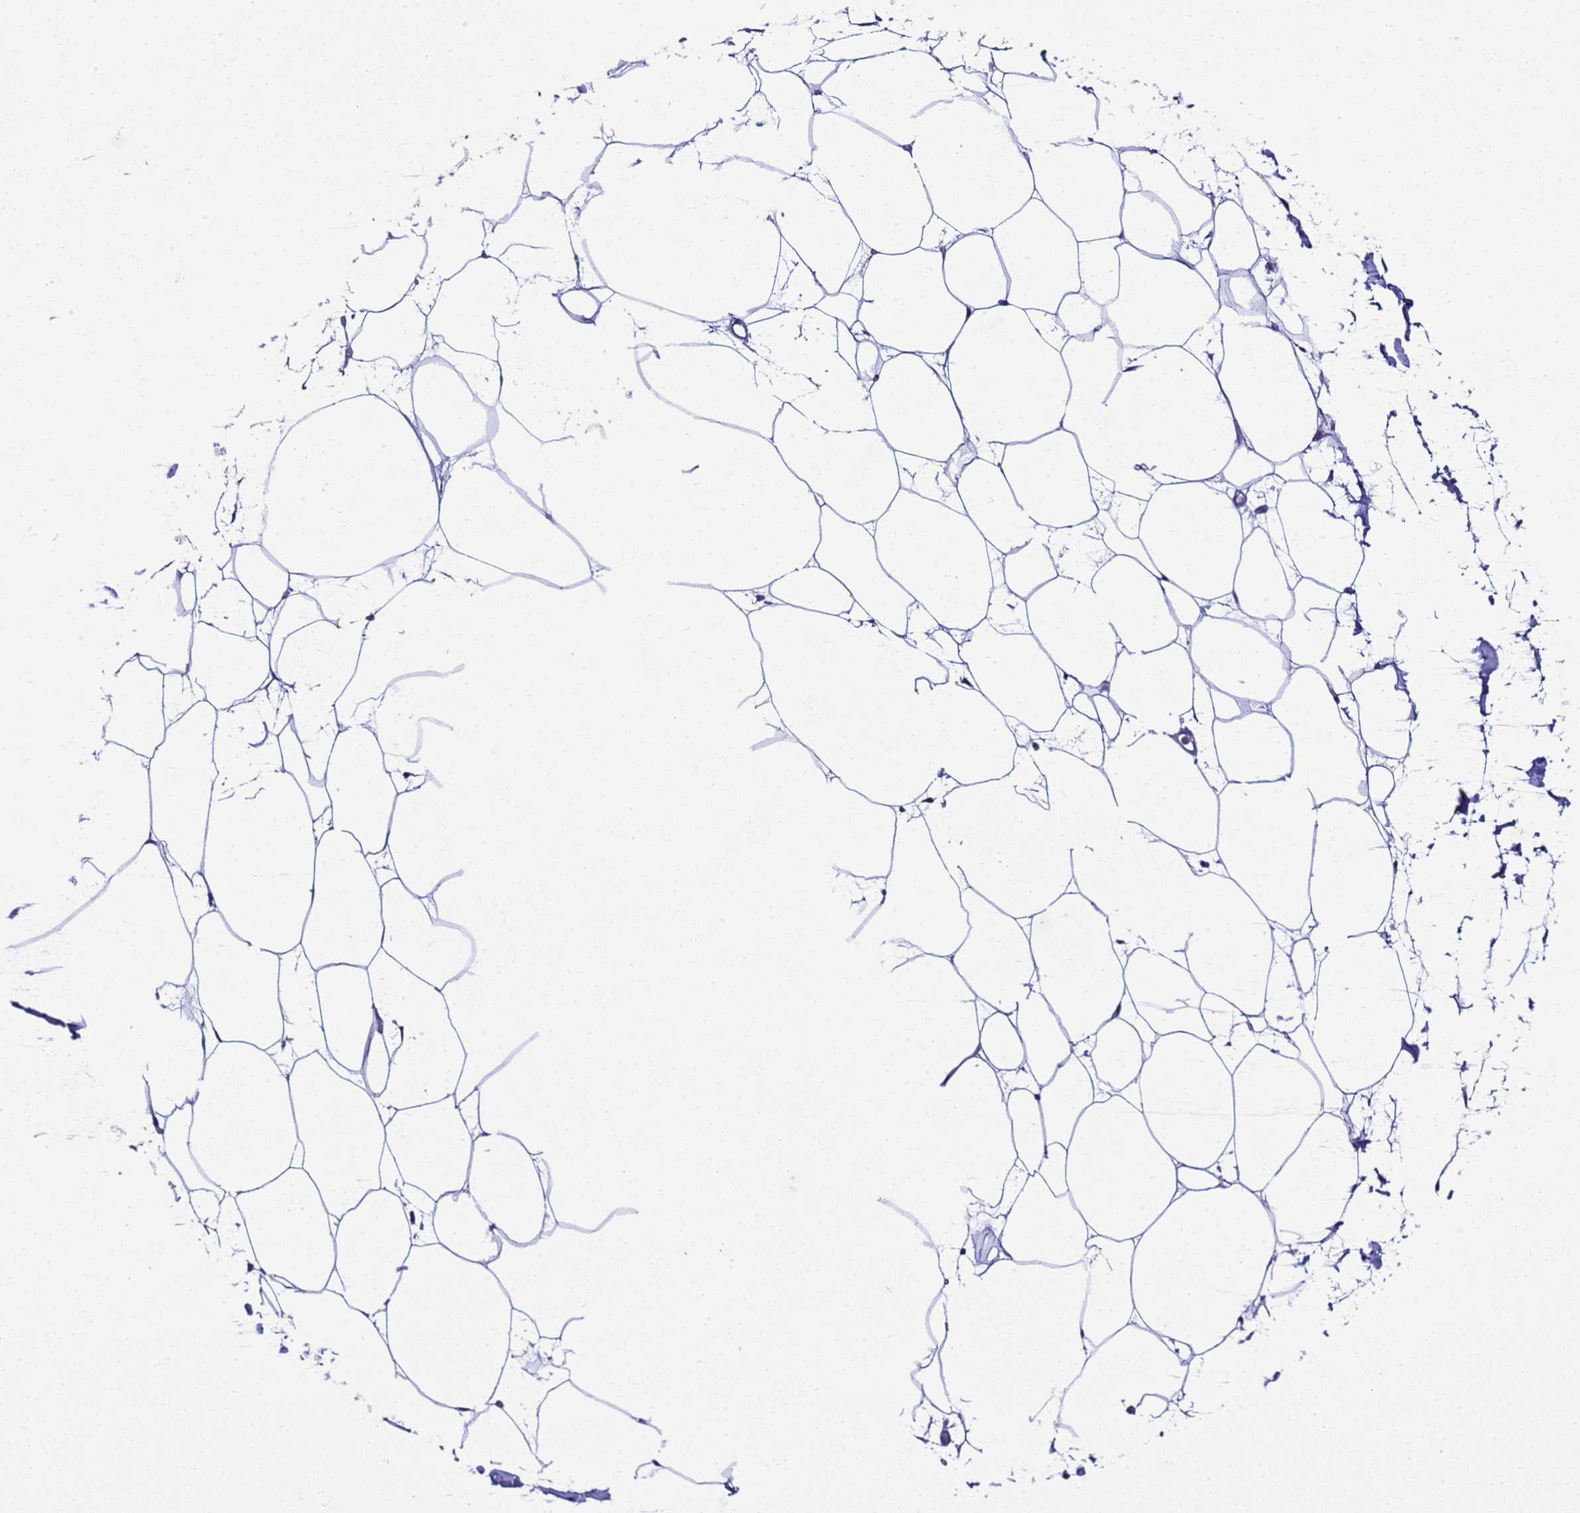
{"staining": {"intensity": "weak", "quantity": ">75%", "location": "nuclear"}, "tissue": "adipose tissue", "cell_type": "Adipocytes", "image_type": "normal", "snomed": [{"axis": "morphology", "description": "Normal tissue, NOS"}, {"axis": "topography", "description": "Adipose tissue"}], "caption": "A micrograph showing weak nuclear staining in approximately >75% of adipocytes in unremarkable adipose tissue, as visualized by brown immunohistochemical staining.", "gene": "BCL7A", "patient": {"sex": "female", "age": 37}}